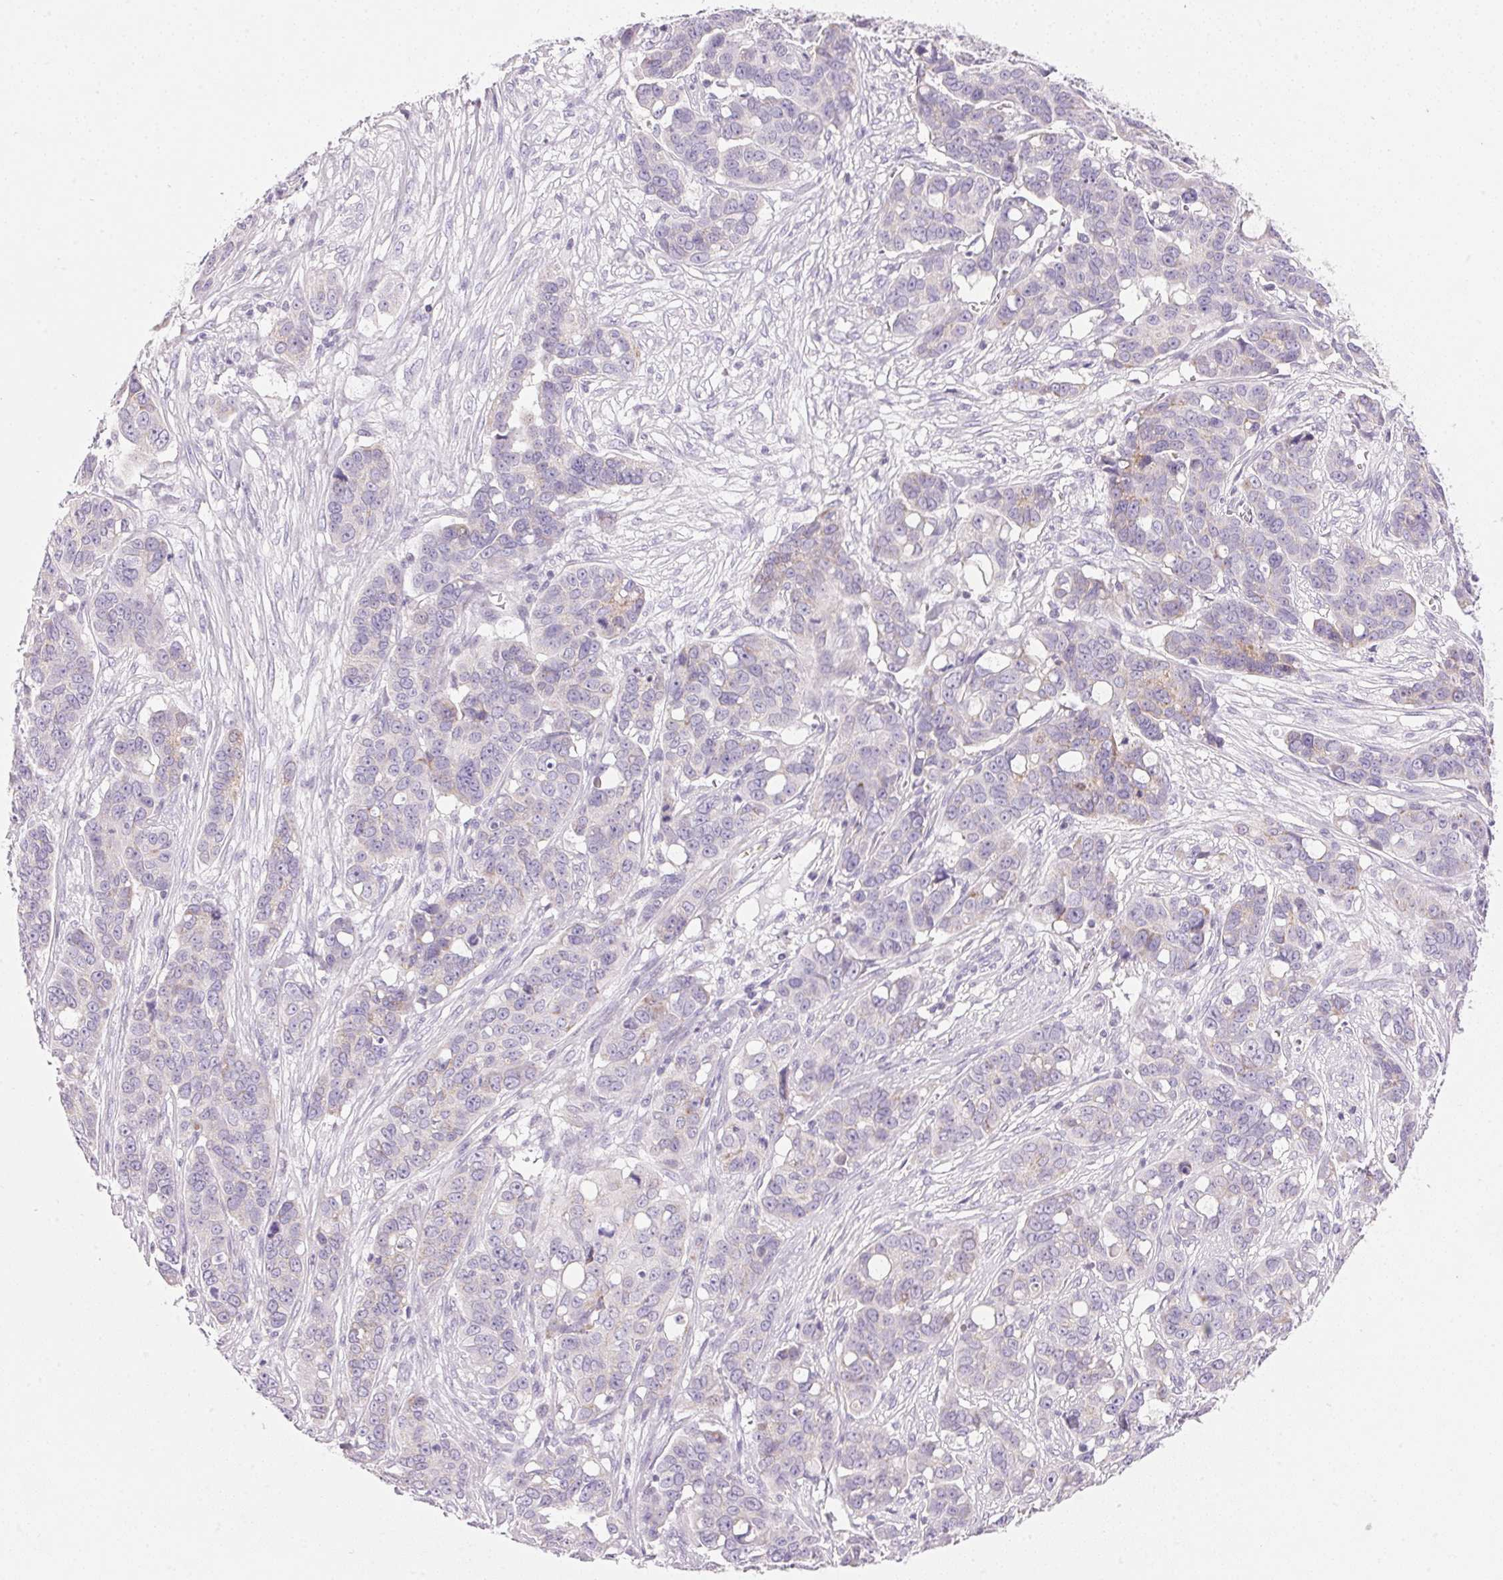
{"staining": {"intensity": "negative", "quantity": "none", "location": "none"}, "tissue": "ovarian cancer", "cell_type": "Tumor cells", "image_type": "cancer", "snomed": [{"axis": "morphology", "description": "Carcinoma, endometroid"}, {"axis": "topography", "description": "Ovary"}], "caption": "The immunohistochemistry image has no significant staining in tumor cells of ovarian endometroid carcinoma tissue.", "gene": "CYP11B1", "patient": {"sex": "female", "age": 78}}